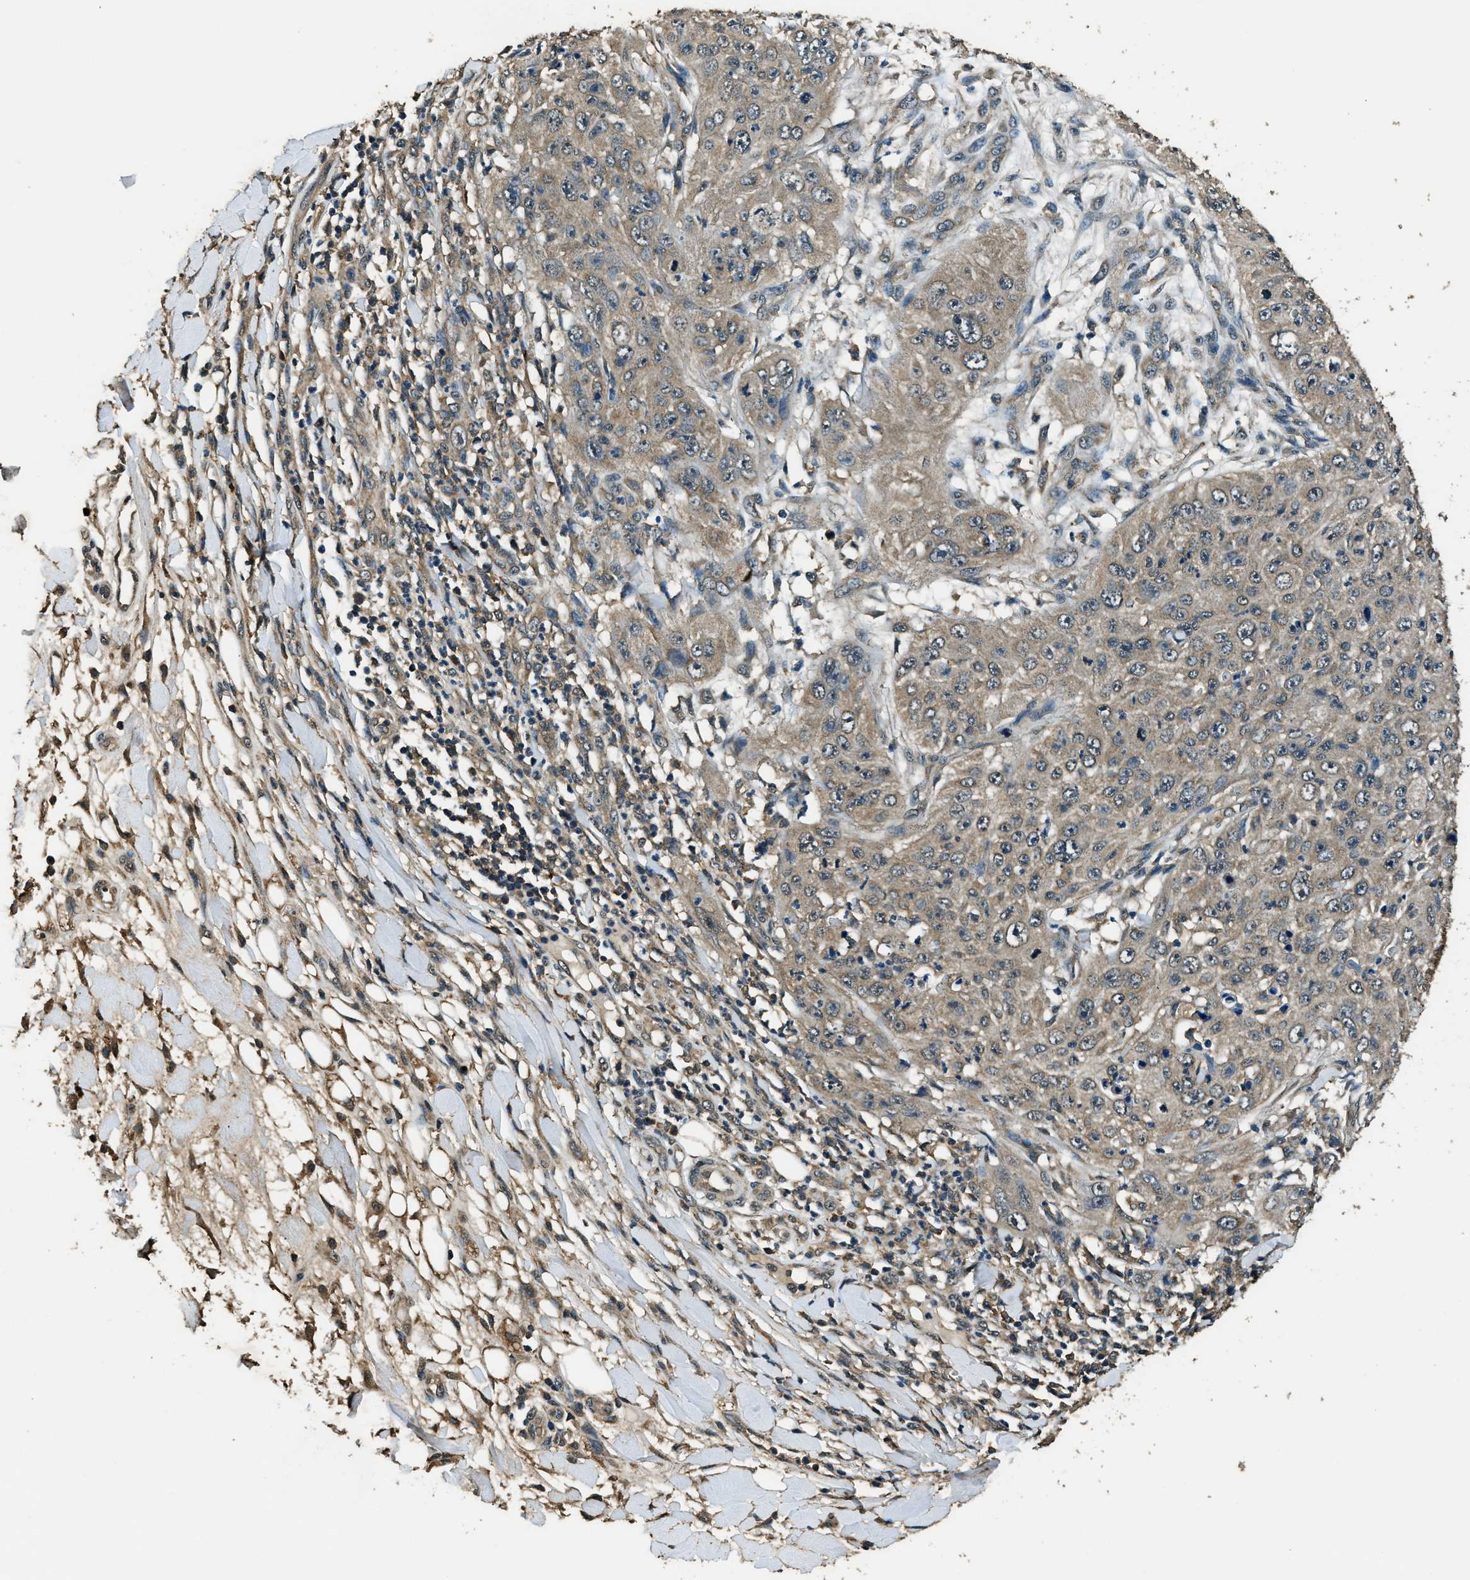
{"staining": {"intensity": "weak", "quantity": "25%-75%", "location": "cytoplasmic/membranous"}, "tissue": "skin cancer", "cell_type": "Tumor cells", "image_type": "cancer", "snomed": [{"axis": "morphology", "description": "Squamous cell carcinoma, NOS"}, {"axis": "topography", "description": "Skin"}], "caption": "Immunohistochemistry (IHC) image of squamous cell carcinoma (skin) stained for a protein (brown), which reveals low levels of weak cytoplasmic/membranous expression in about 25%-75% of tumor cells.", "gene": "SALL3", "patient": {"sex": "female", "age": 80}}